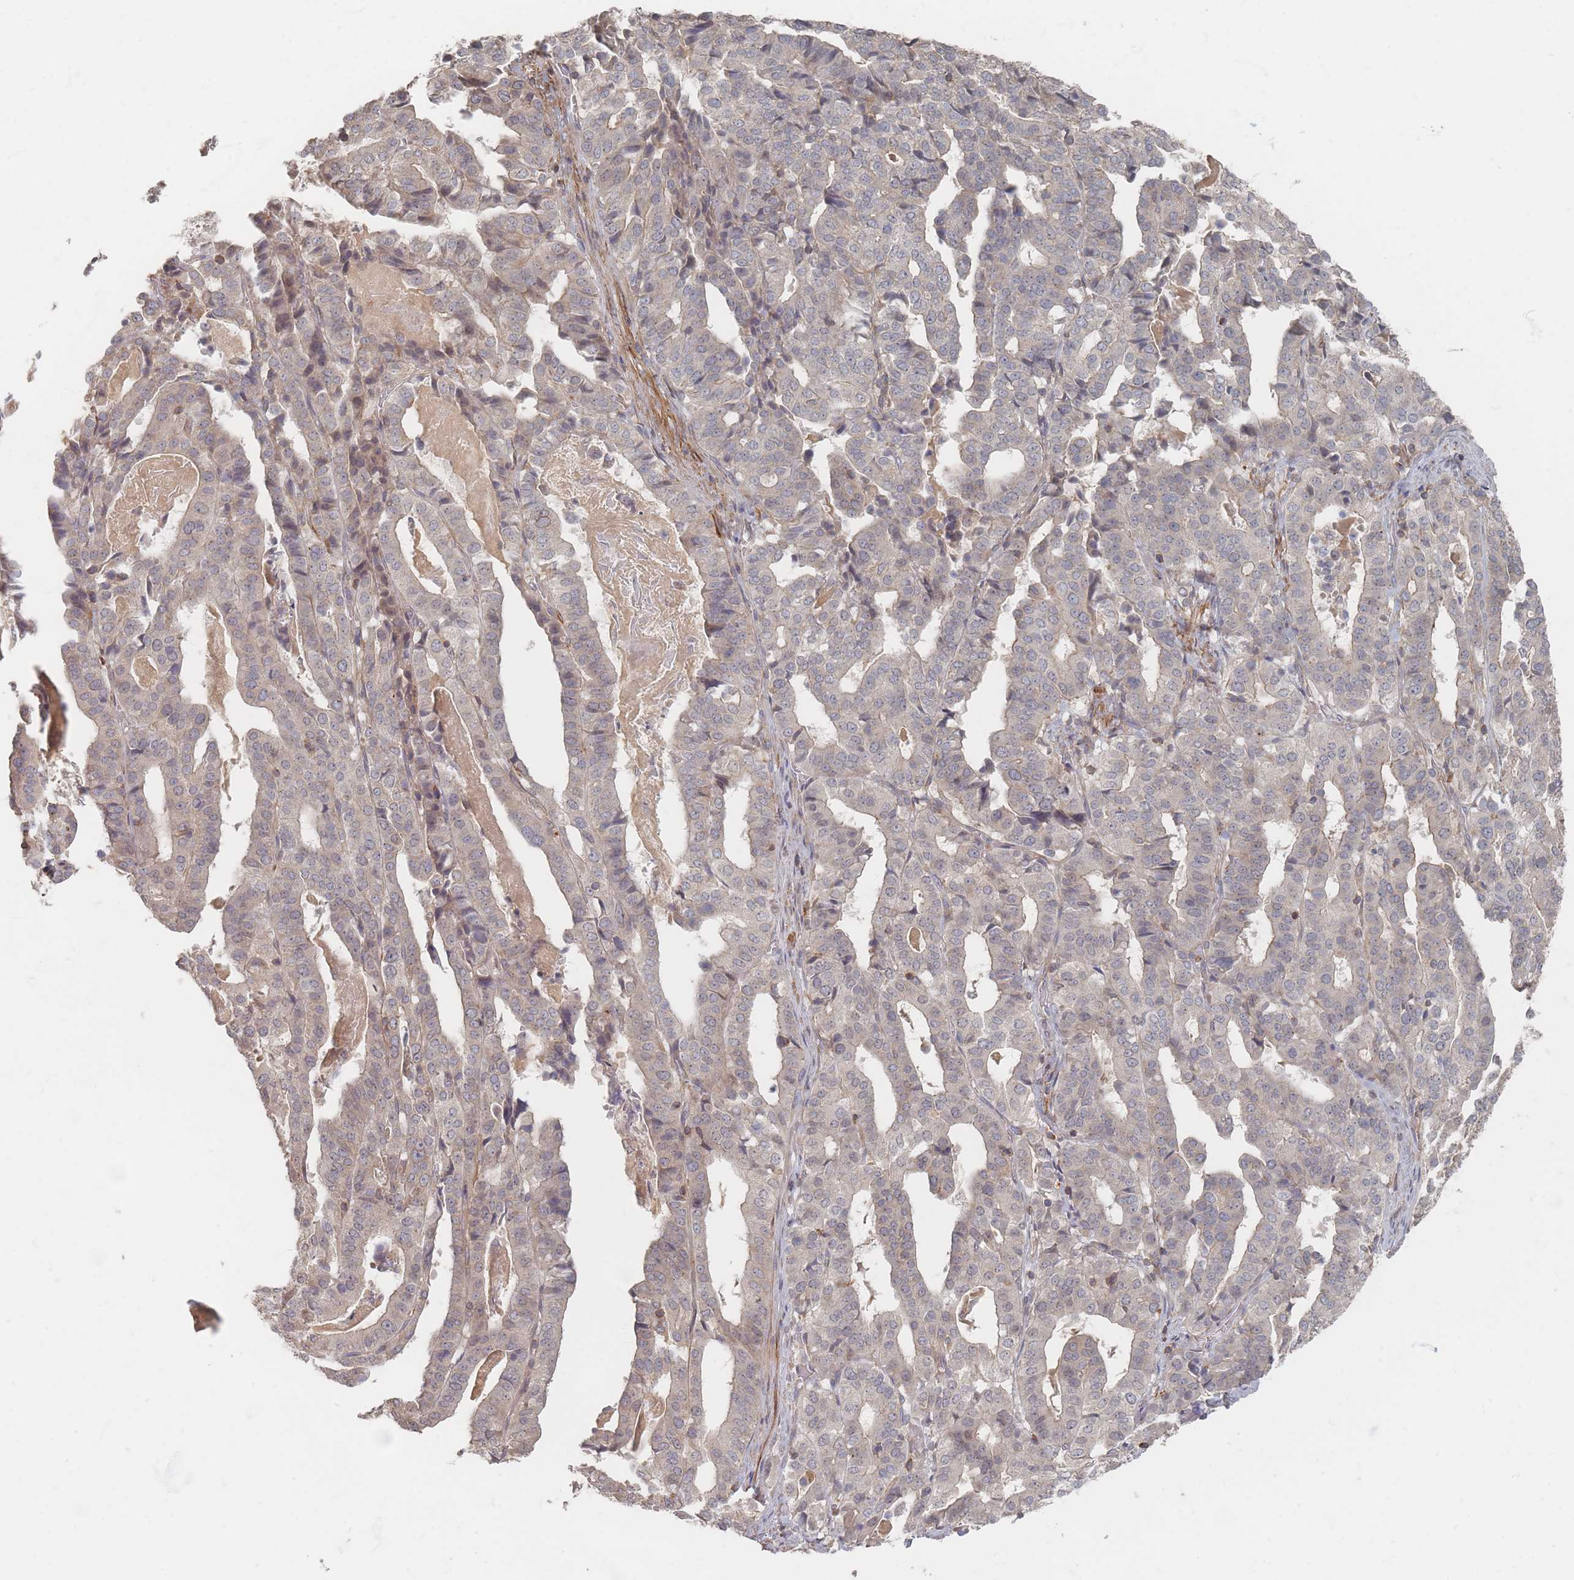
{"staining": {"intensity": "negative", "quantity": "none", "location": "none"}, "tissue": "stomach cancer", "cell_type": "Tumor cells", "image_type": "cancer", "snomed": [{"axis": "morphology", "description": "Adenocarcinoma, NOS"}, {"axis": "topography", "description": "Stomach"}], "caption": "IHC of adenocarcinoma (stomach) exhibits no positivity in tumor cells.", "gene": "GLE1", "patient": {"sex": "male", "age": 48}}